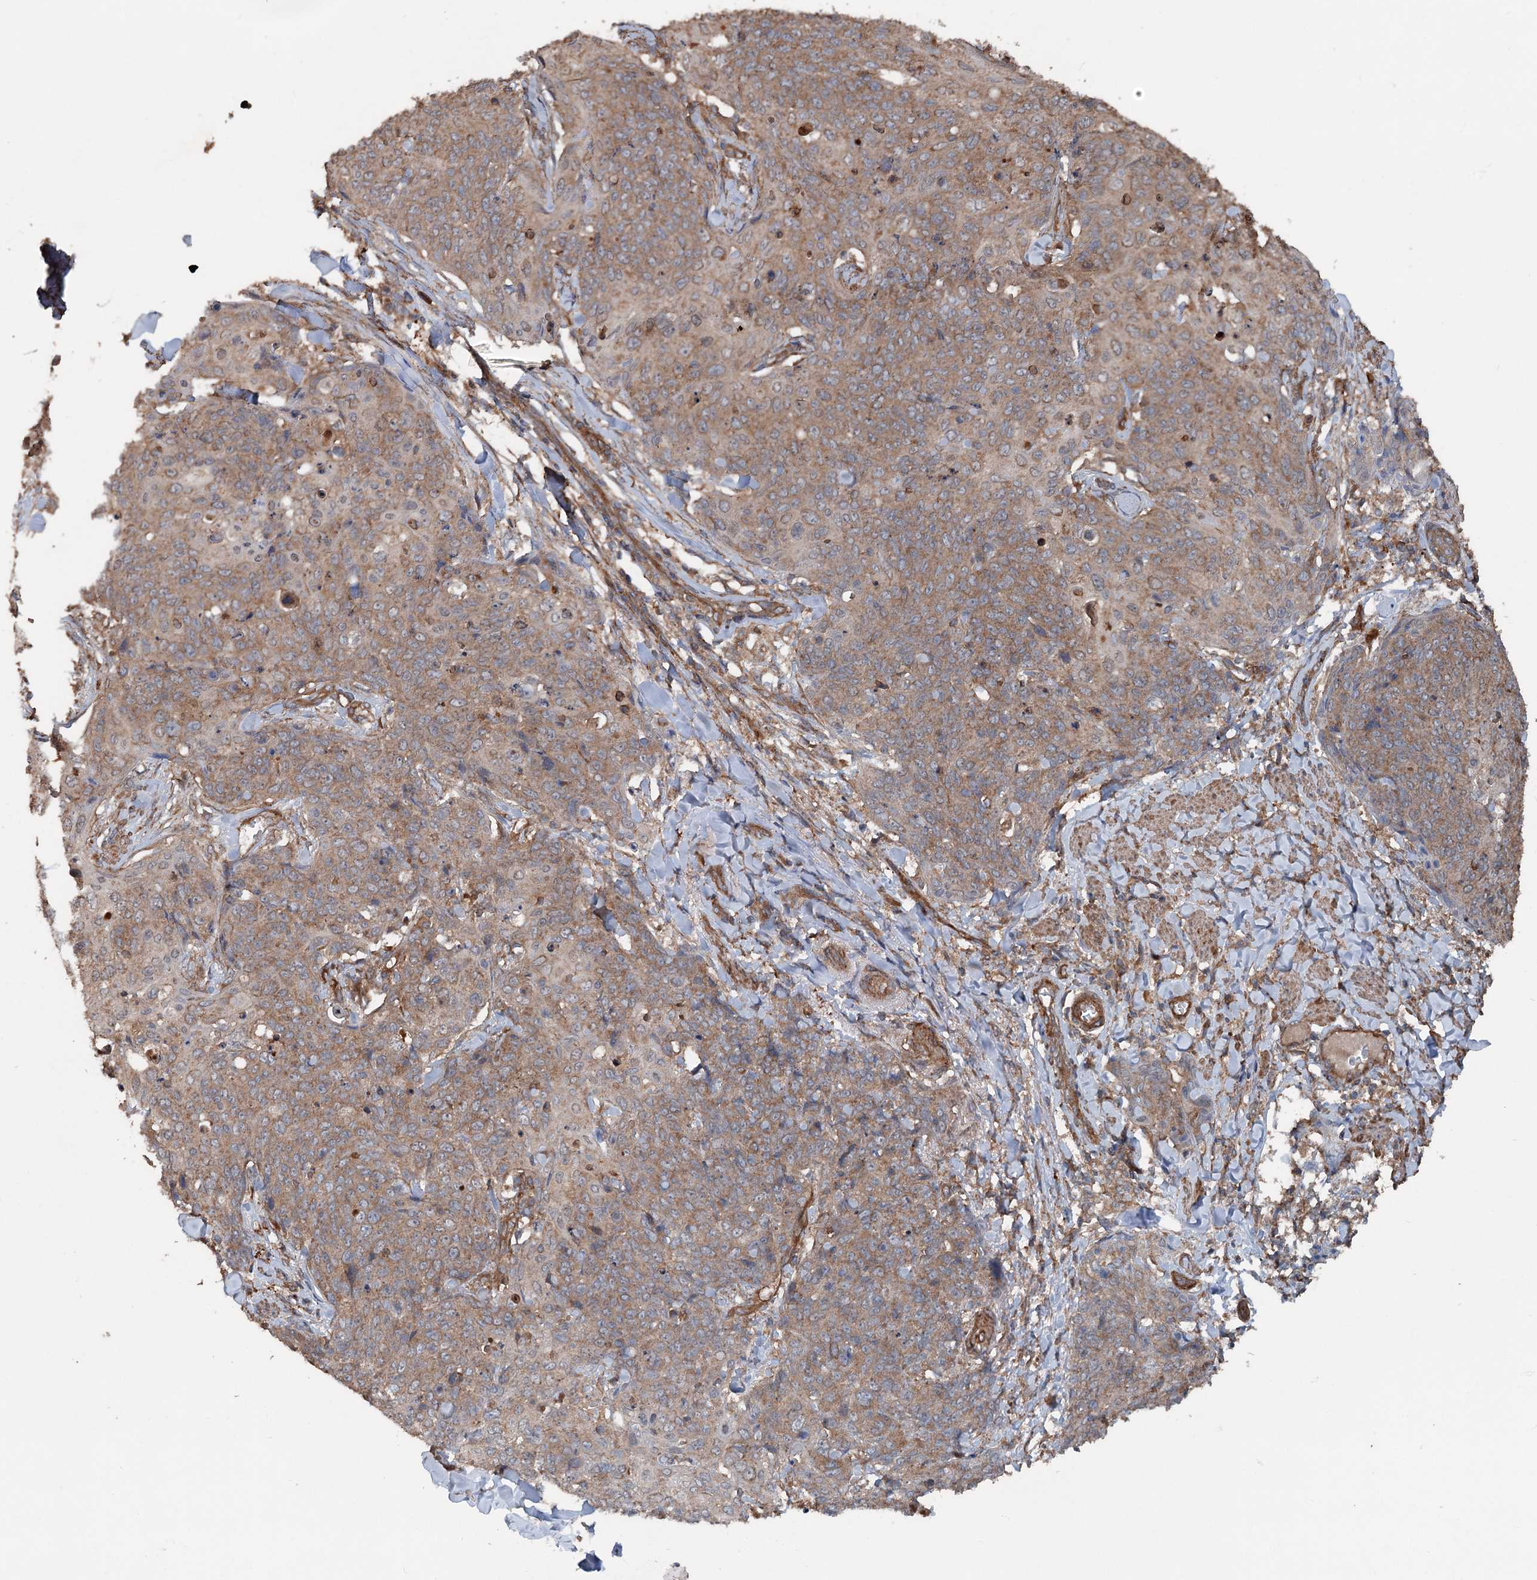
{"staining": {"intensity": "weak", "quantity": ">75%", "location": "cytoplasmic/membranous"}, "tissue": "skin cancer", "cell_type": "Tumor cells", "image_type": "cancer", "snomed": [{"axis": "morphology", "description": "Squamous cell carcinoma, NOS"}, {"axis": "topography", "description": "Skin"}, {"axis": "topography", "description": "Vulva"}], "caption": "Human skin squamous cell carcinoma stained with a brown dye demonstrates weak cytoplasmic/membranous positive positivity in about >75% of tumor cells.", "gene": "RNF214", "patient": {"sex": "female", "age": 85}}